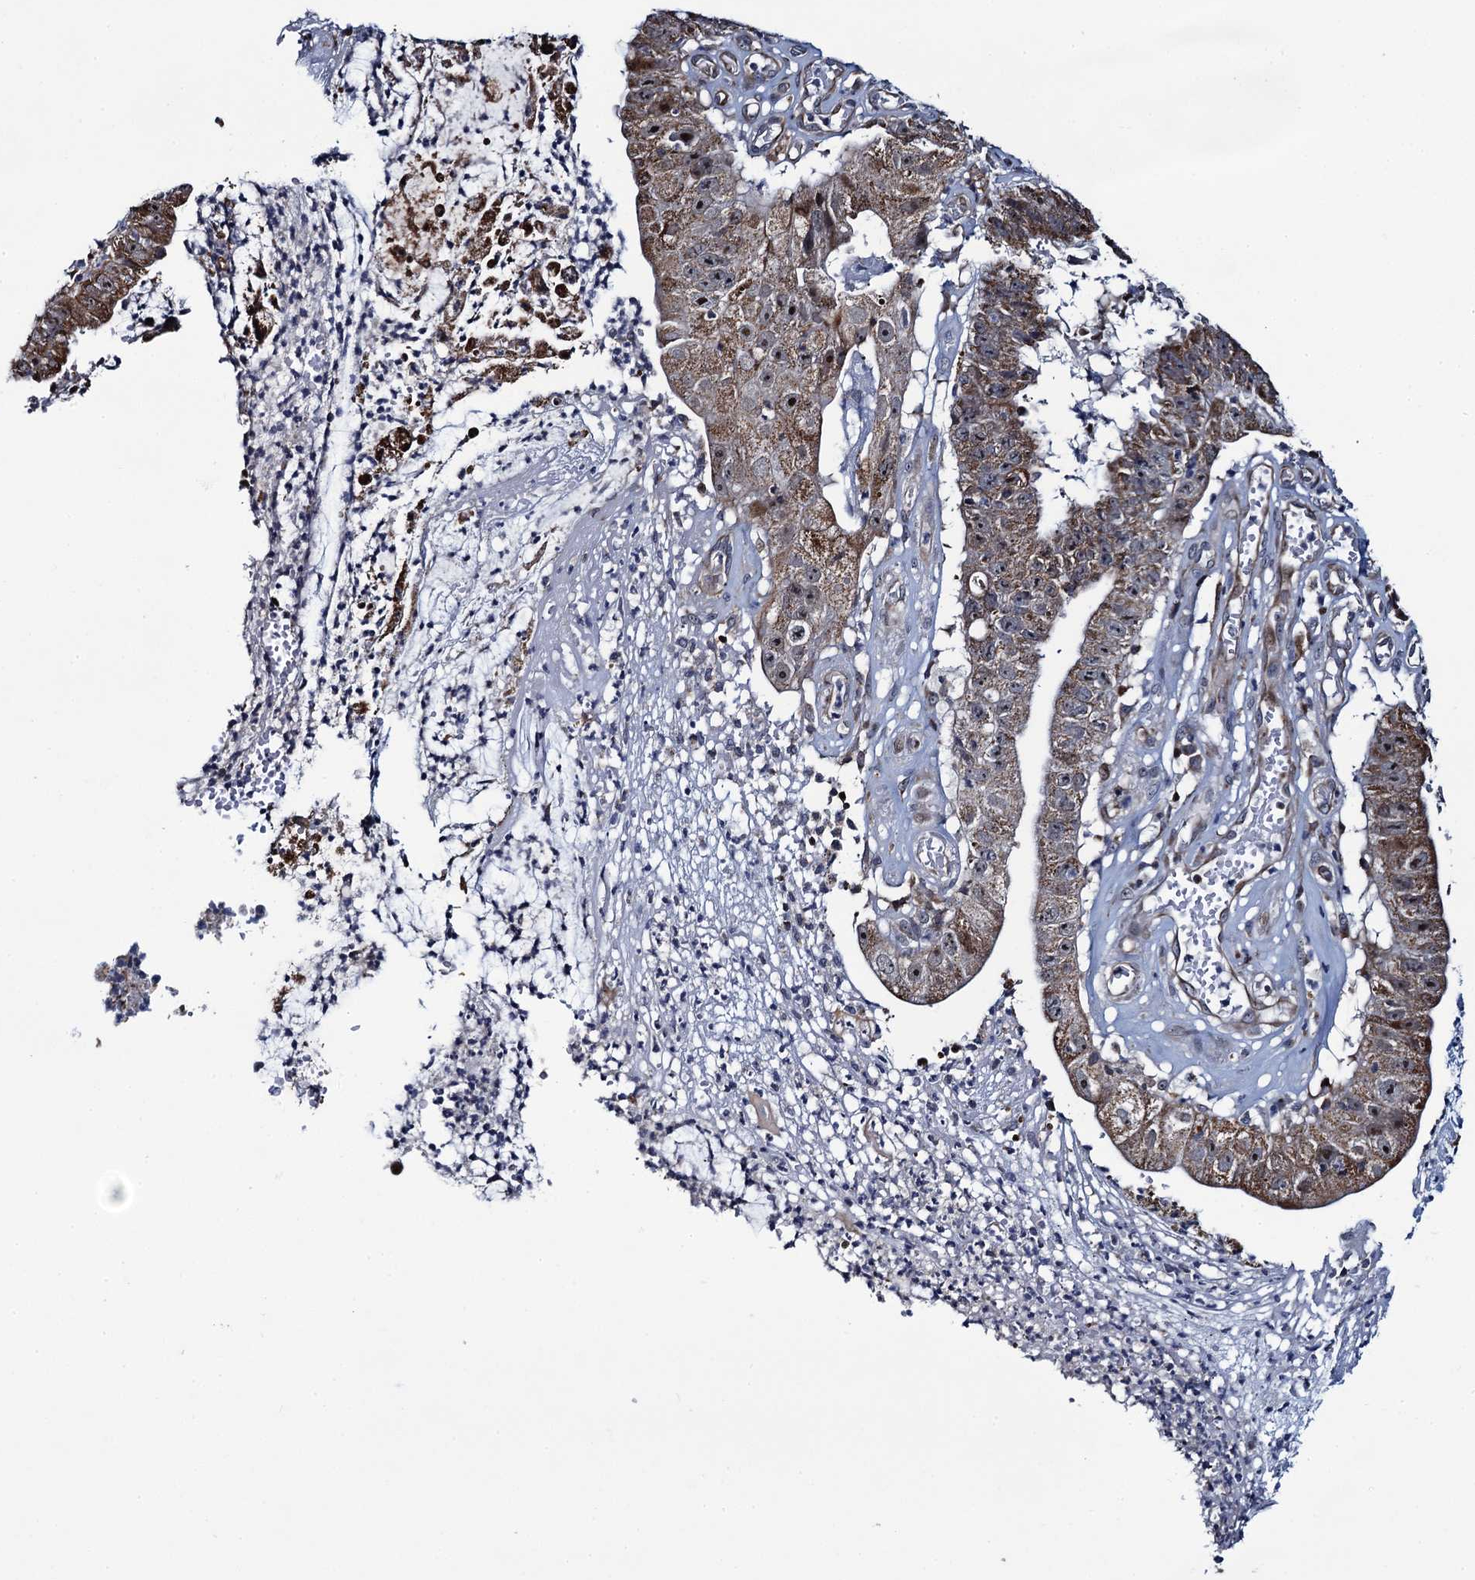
{"staining": {"intensity": "moderate", "quantity": ">75%", "location": "cytoplasmic/membranous,nuclear"}, "tissue": "stomach cancer", "cell_type": "Tumor cells", "image_type": "cancer", "snomed": [{"axis": "morphology", "description": "Adenocarcinoma, NOS"}, {"axis": "topography", "description": "Stomach"}], "caption": "Protein expression analysis of stomach cancer (adenocarcinoma) reveals moderate cytoplasmic/membranous and nuclear positivity in about >75% of tumor cells.", "gene": "CCDC102A", "patient": {"sex": "male", "age": 59}}